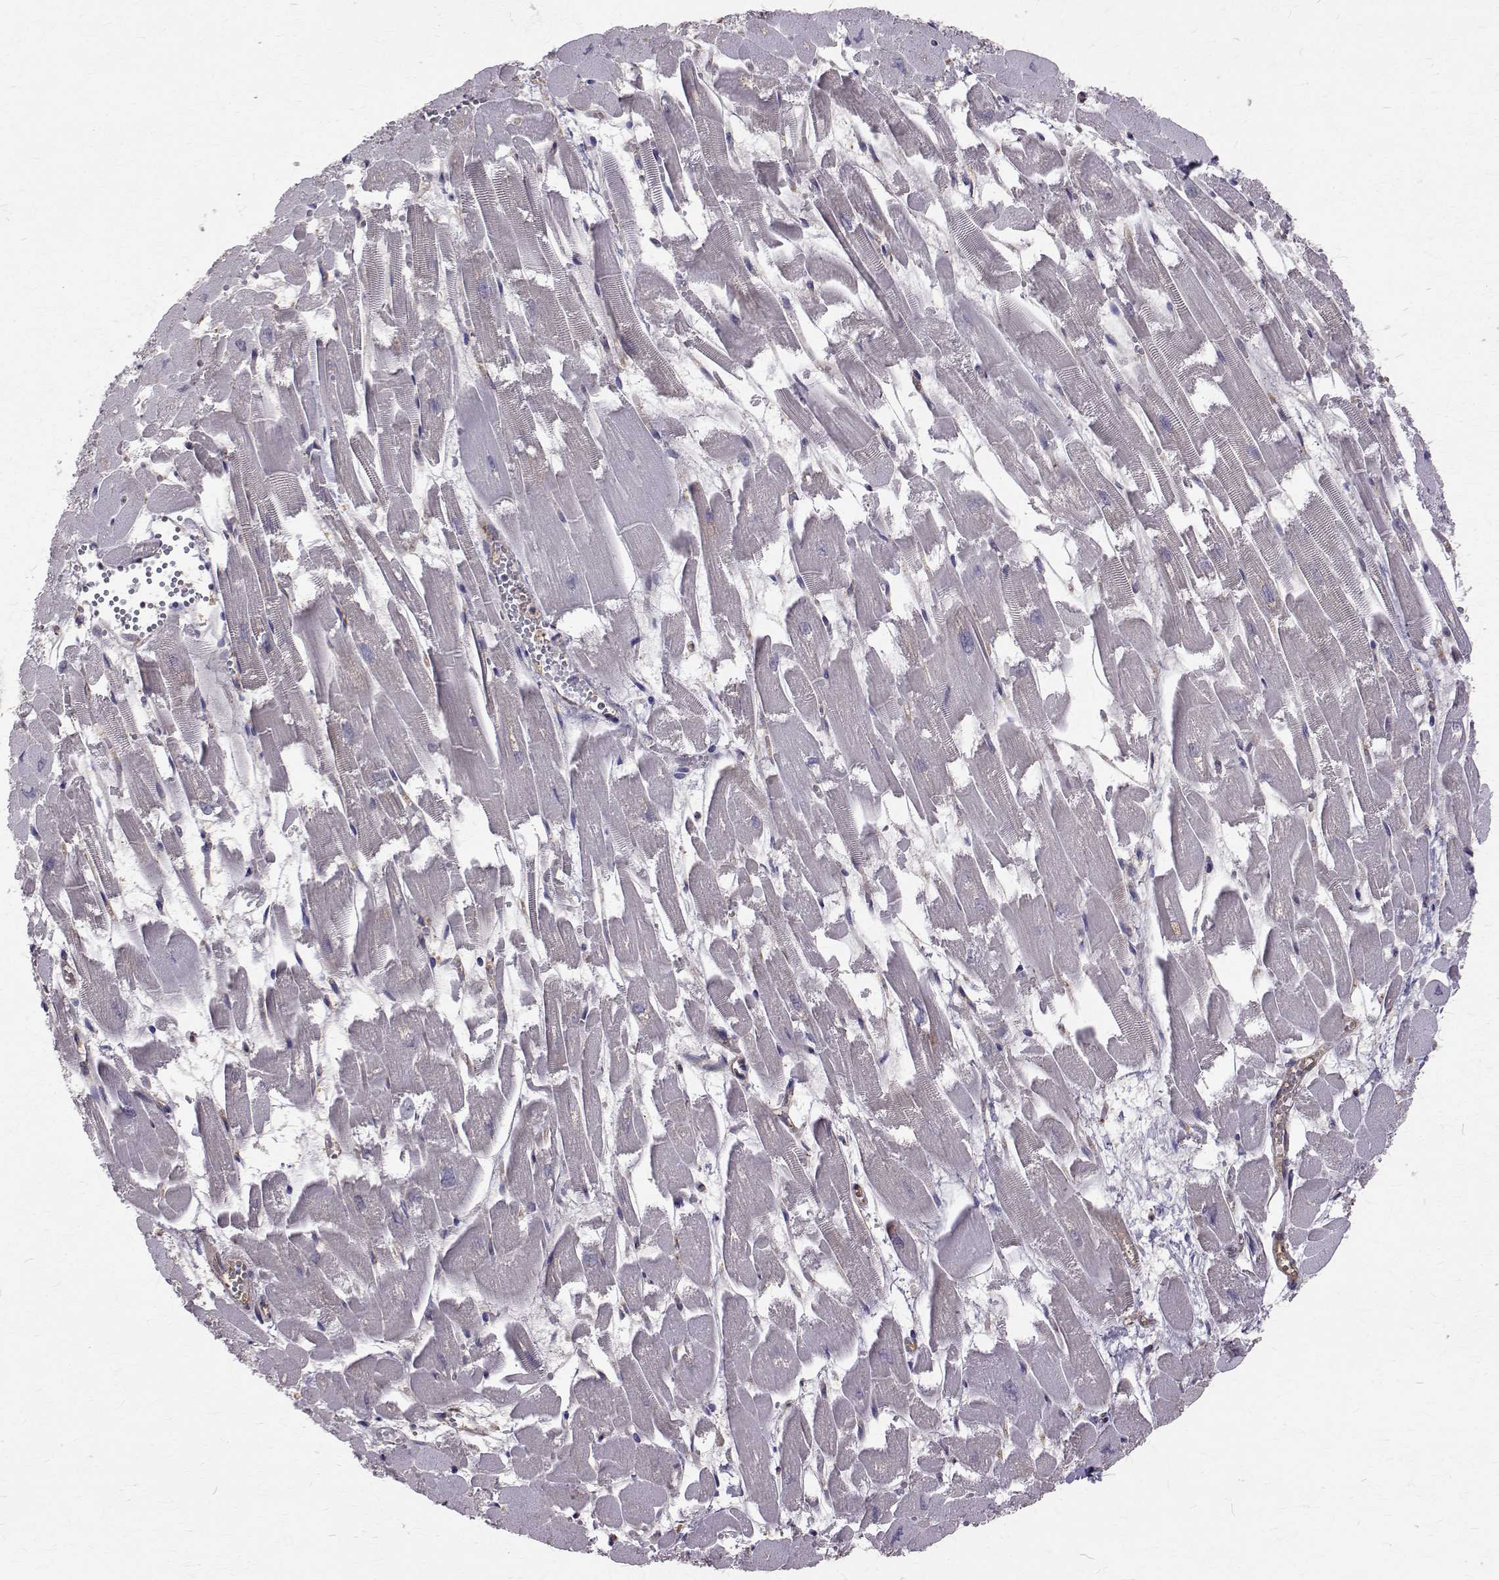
{"staining": {"intensity": "negative", "quantity": "none", "location": "none"}, "tissue": "heart muscle", "cell_type": "Cardiomyocytes", "image_type": "normal", "snomed": [{"axis": "morphology", "description": "Normal tissue, NOS"}, {"axis": "topography", "description": "Heart"}], "caption": "An image of heart muscle stained for a protein exhibits no brown staining in cardiomyocytes.", "gene": "FARSB", "patient": {"sex": "female", "age": 52}}